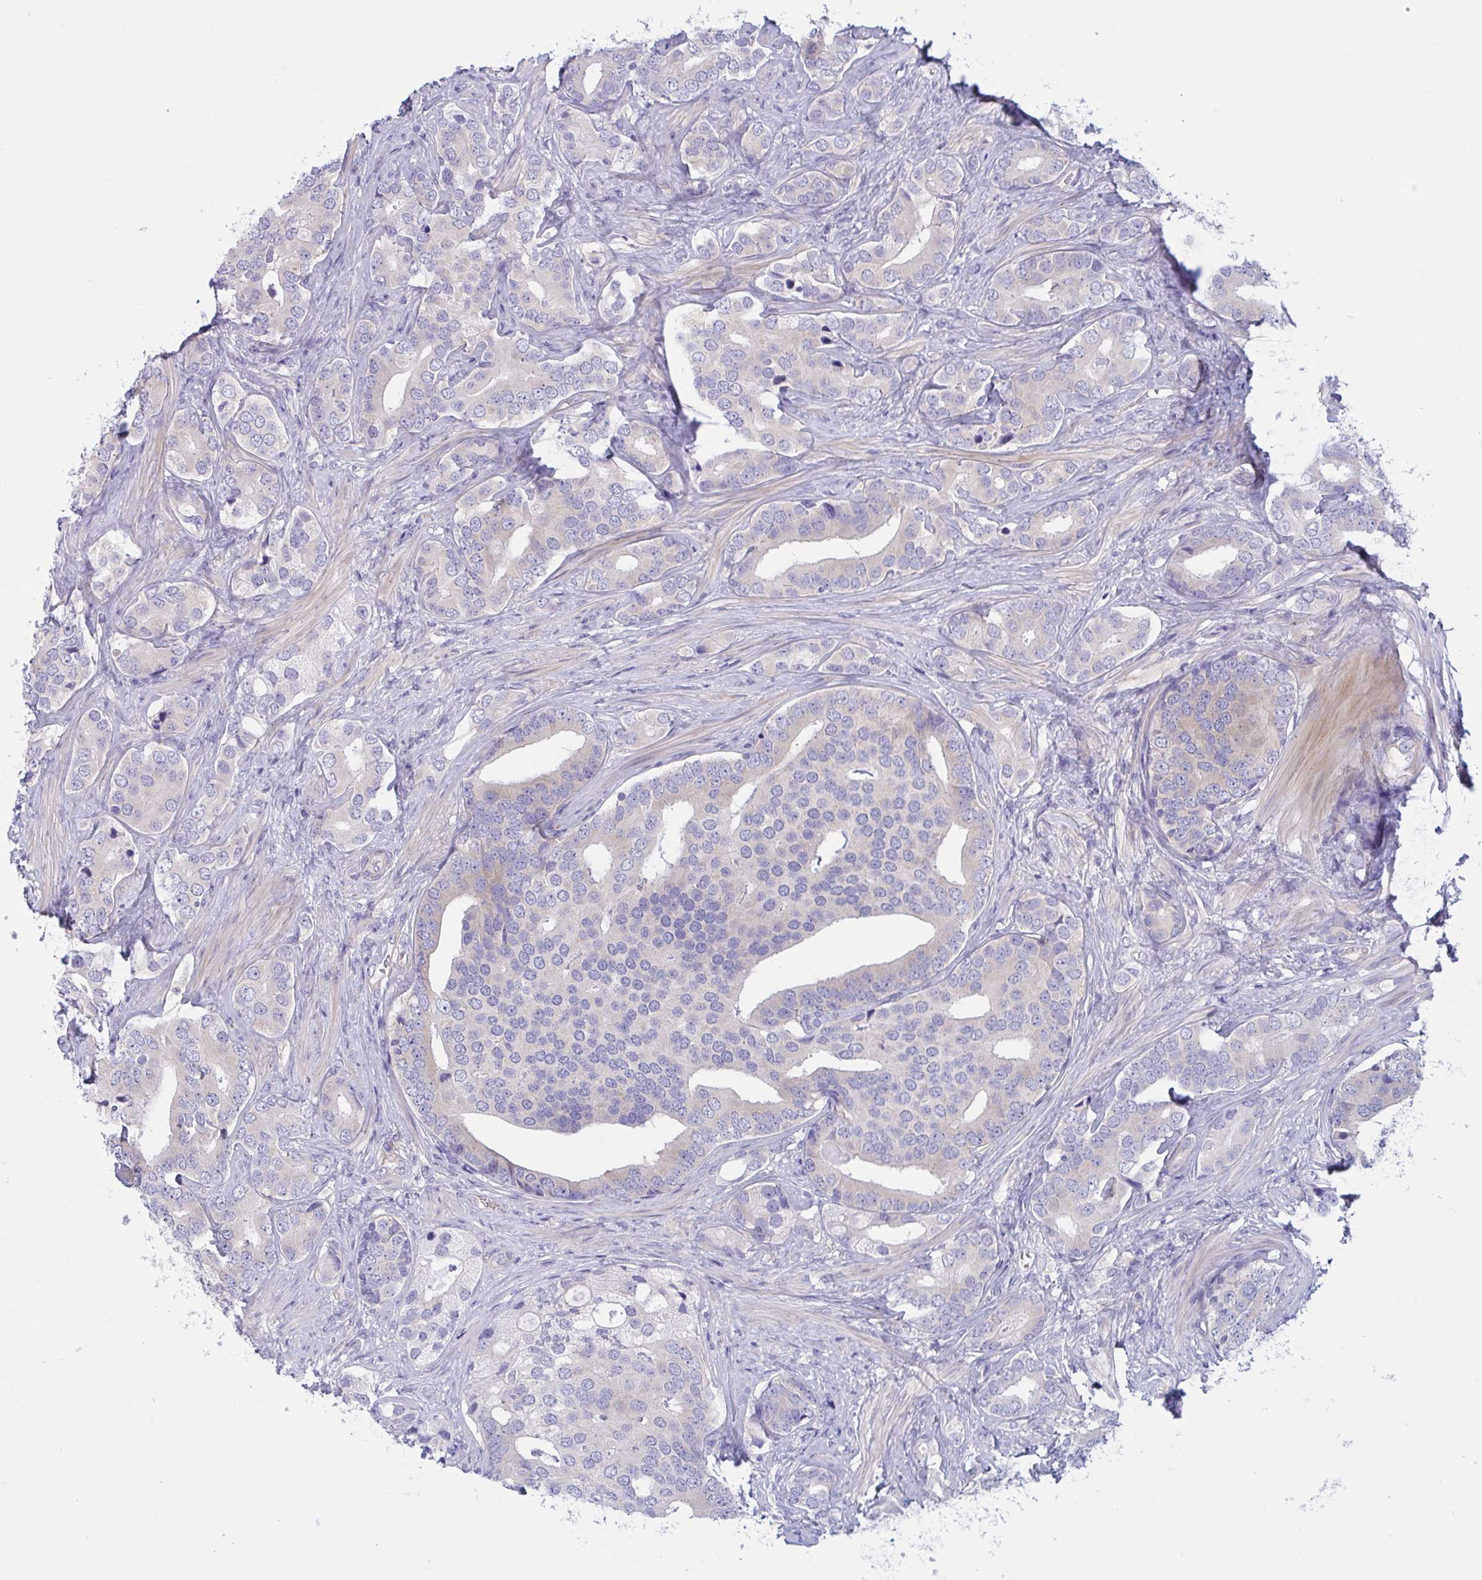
{"staining": {"intensity": "negative", "quantity": "none", "location": "none"}, "tissue": "prostate cancer", "cell_type": "Tumor cells", "image_type": "cancer", "snomed": [{"axis": "morphology", "description": "Adenocarcinoma, High grade"}, {"axis": "topography", "description": "Prostate"}], "caption": "This is a photomicrograph of immunohistochemistry staining of prostate cancer, which shows no expression in tumor cells.", "gene": "OXLD1", "patient": {"sex": "male", "age": 62}}